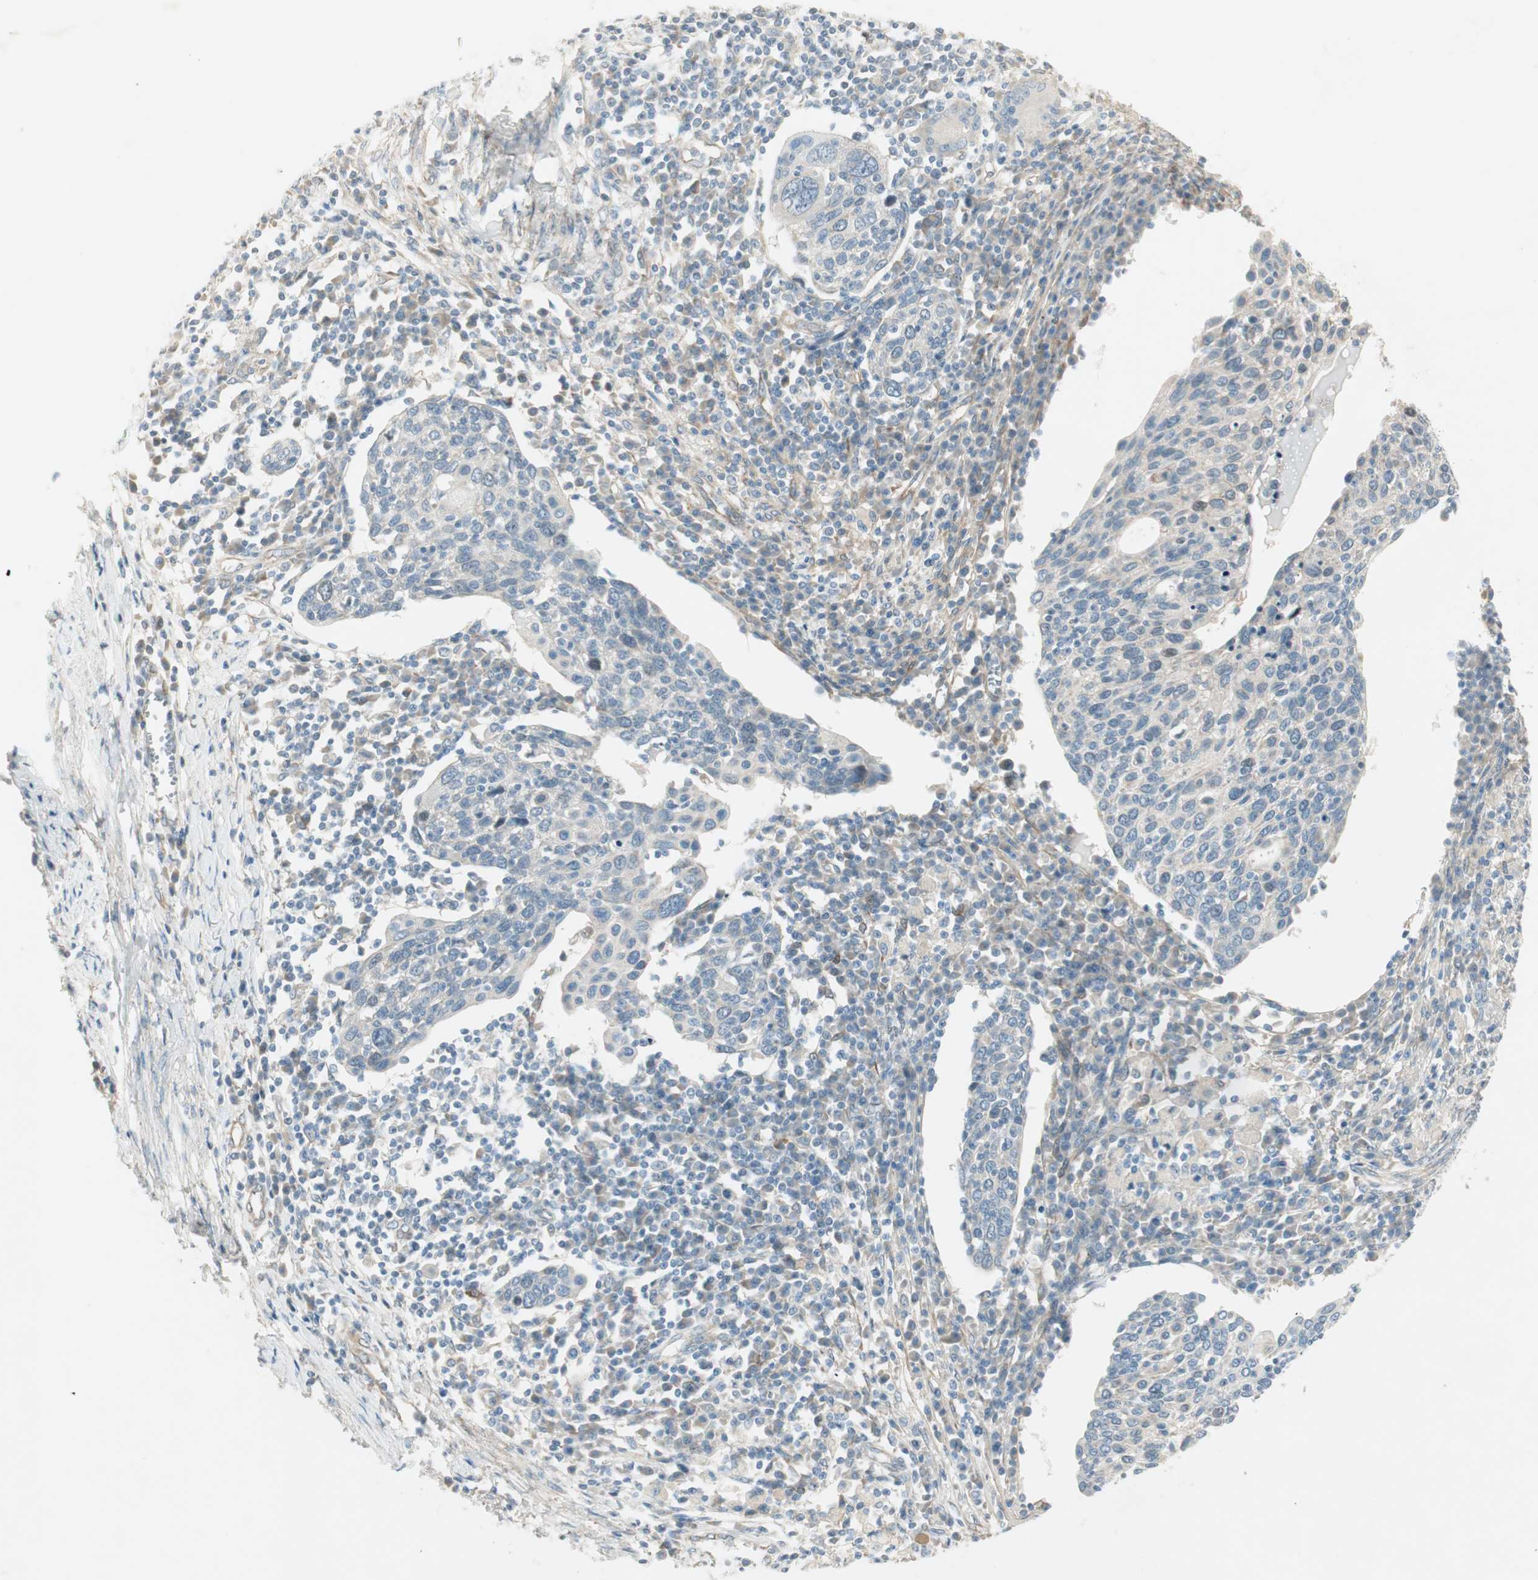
{"staining": {"intensity": "weak", "quantity": "<25%", "location": "cytoplasmic/membranous"}, "tissue": "cervical cancer", "cell_type": "Tumor cells", "image_type": "cancer", "snomed": [{"axis": "morphology", "description": "Squamous cell carcinoma, NOS"}, {"axis": "topography", "description": "Cervix"}], "caption": "Tumor cells are negative for protein expression in human squamous cell carcinoma (cervical).", "gene": "STON1-GTF2A1L", "patient": {"sex": "female", "age": 40}}